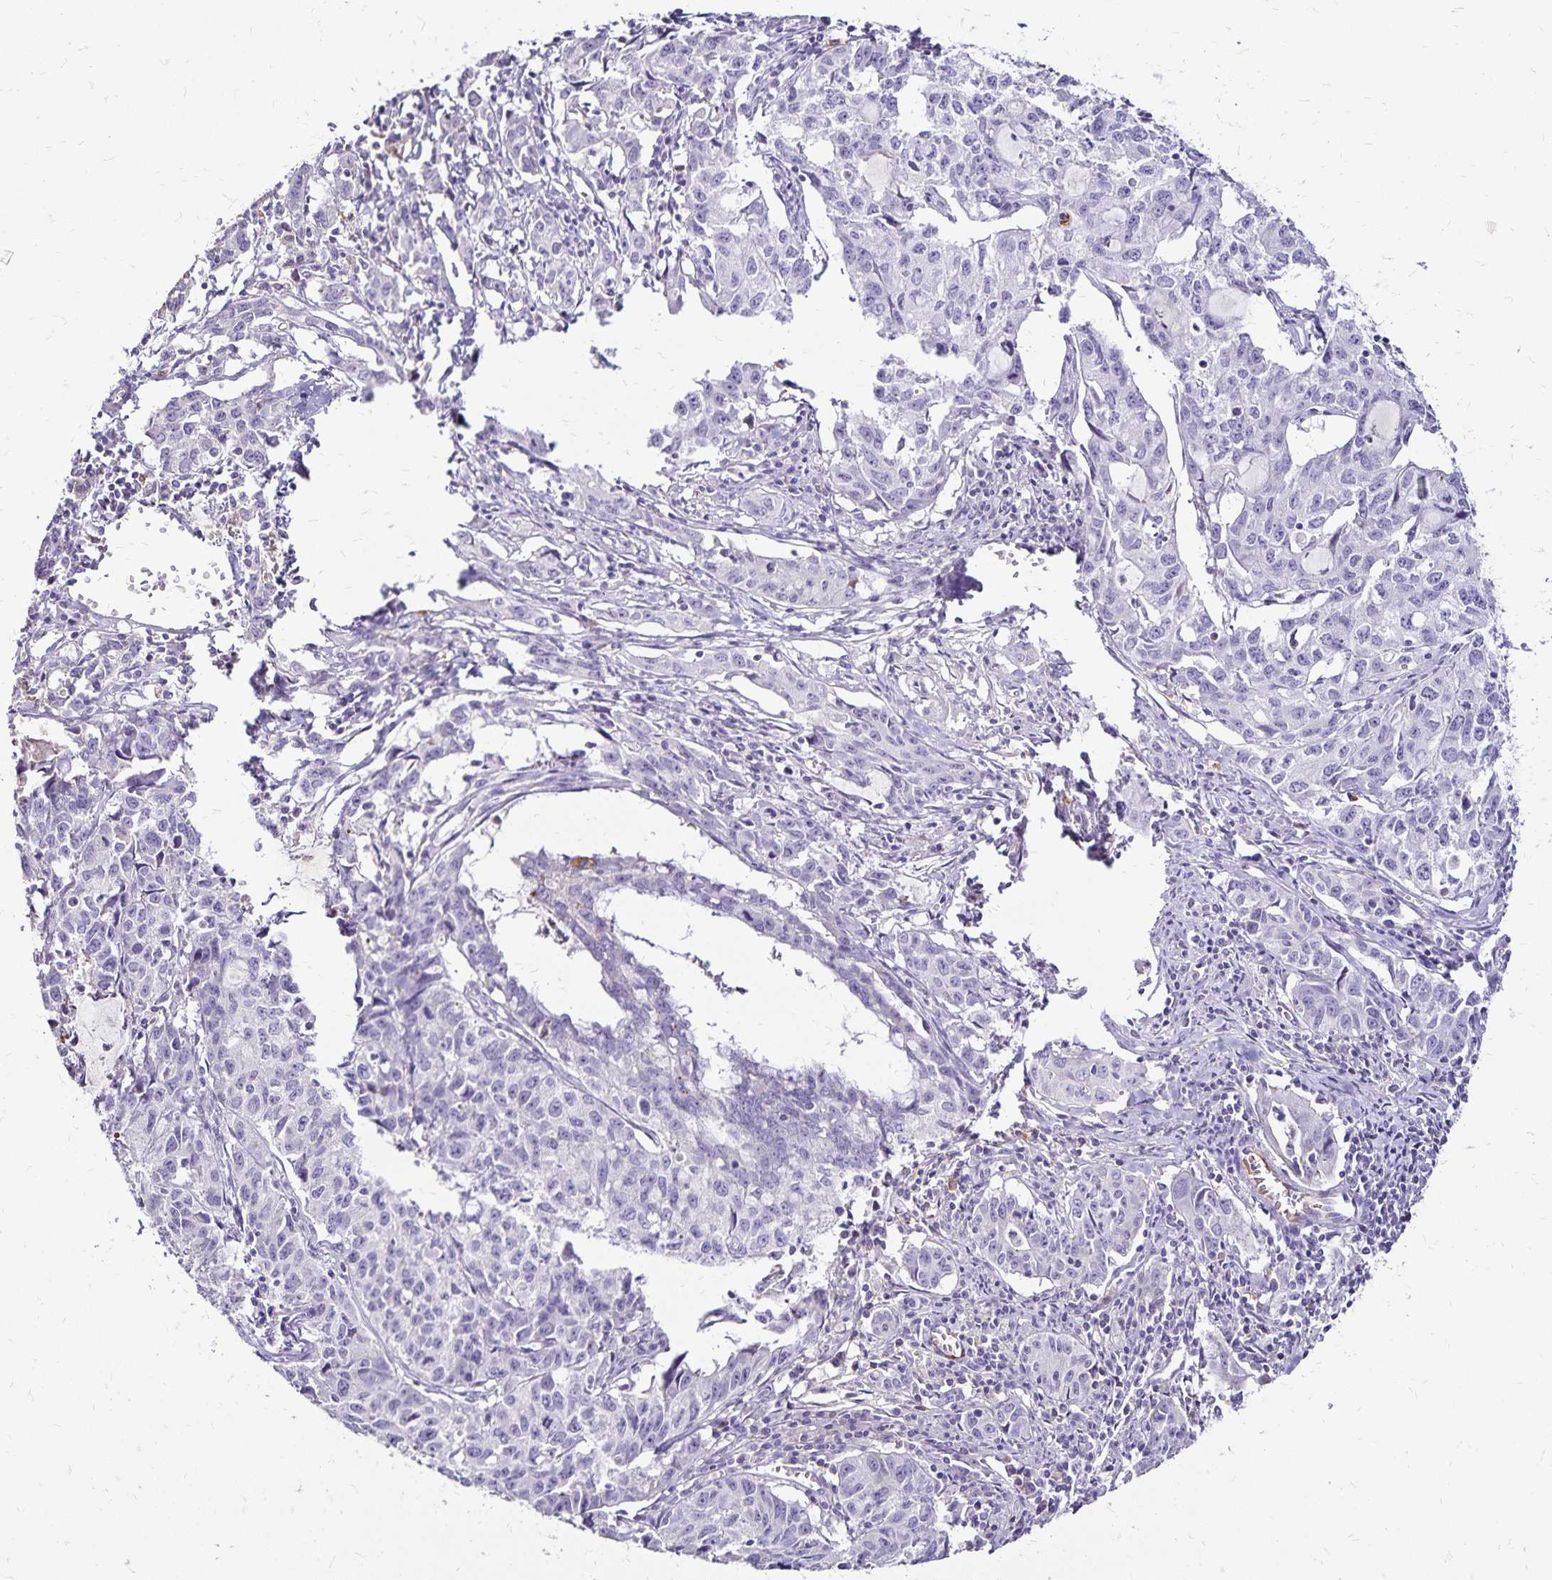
{"staining": {"intensity": "negative", "quantity": "none", "location": "none"}, "tissue": "cervical cancer", "cell_type": "Tumor cells", "image_type": "cancer", "snomed": [{"axis": "morphology", "description": "Squamous cell carcinoma, NOS"}, {"axis": "topography", "description": "Cervix"}], "caption": "There is no significant staining in tumor cells of cervical cancer.", "gene": "KISS1", "patient": {"sex": "female", "age": 28}}